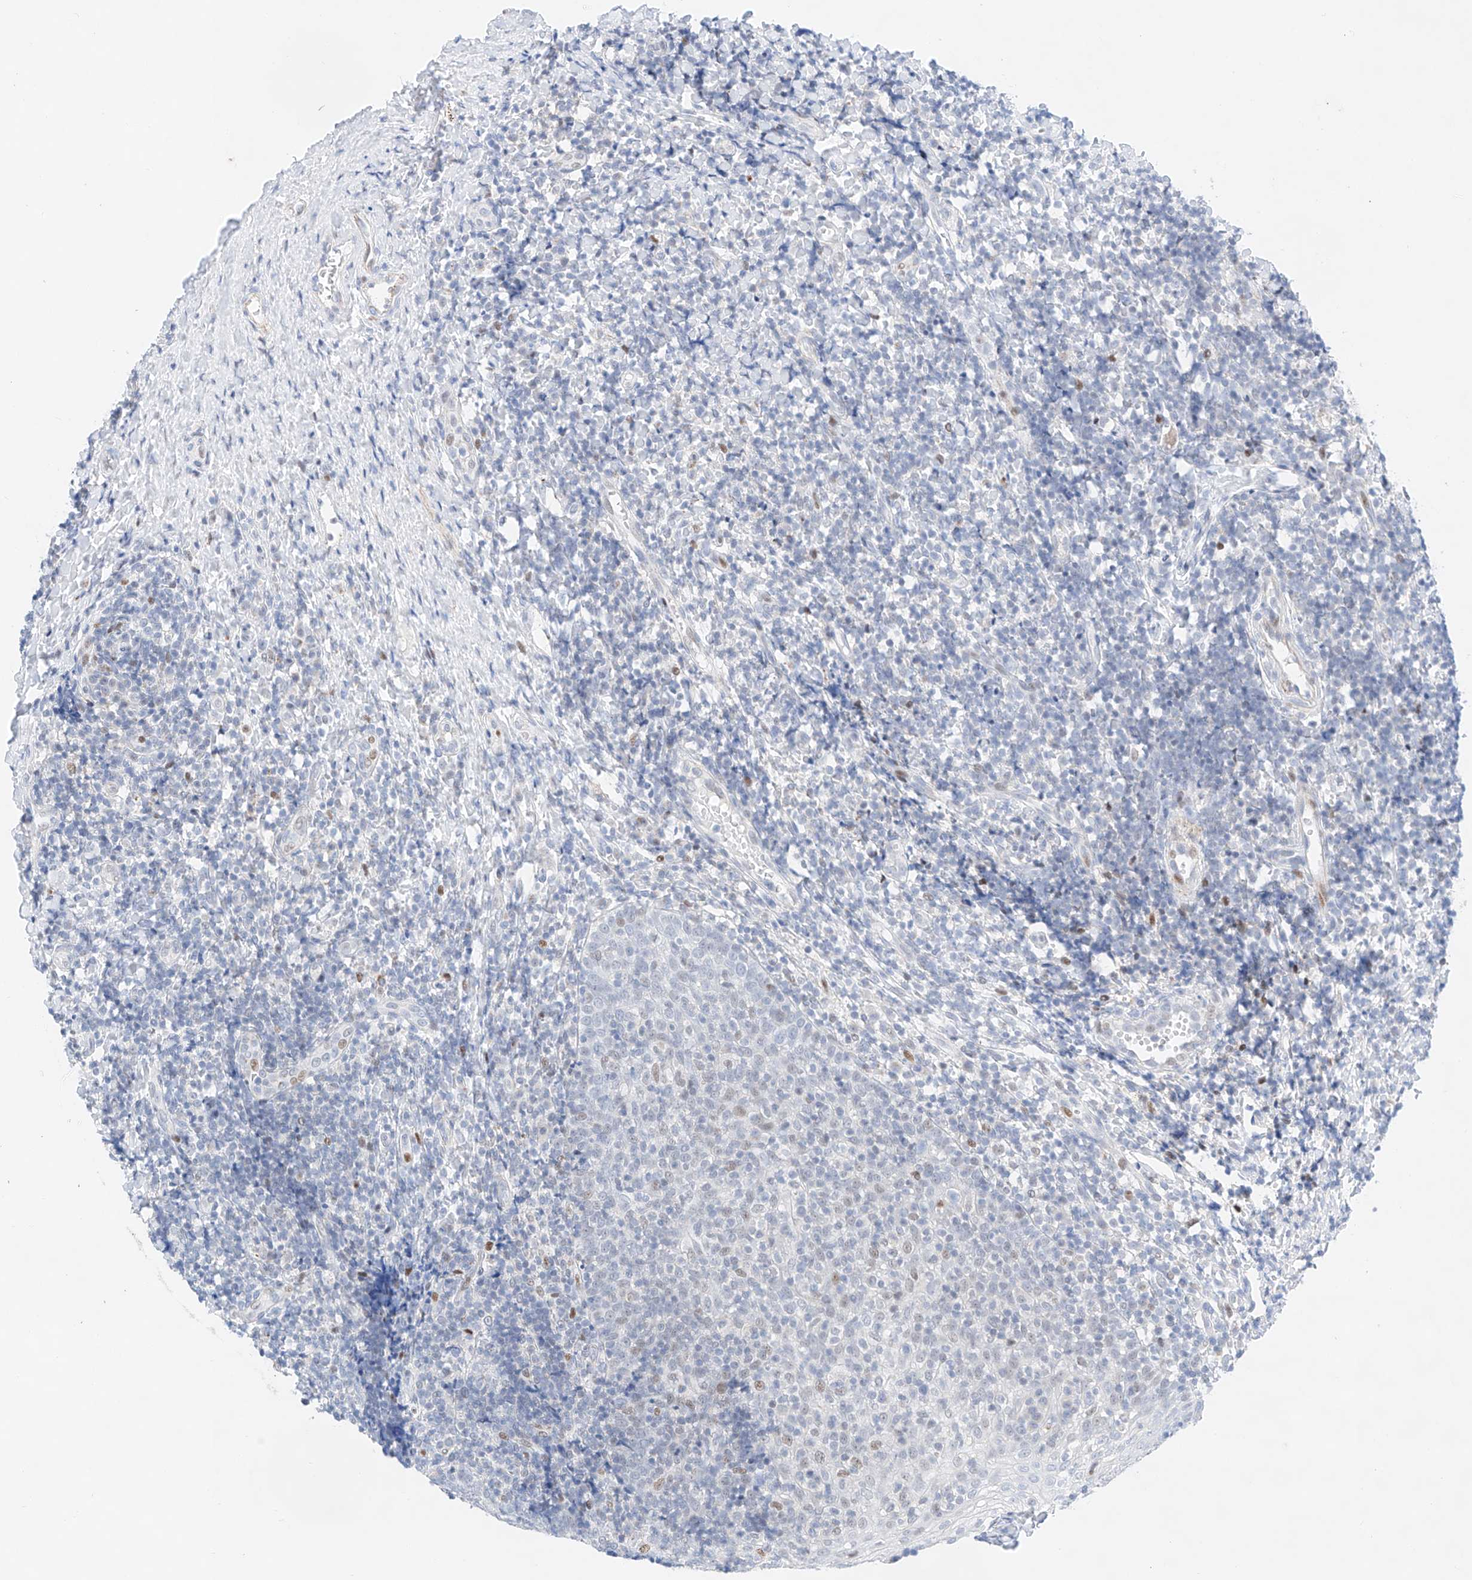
{"staining": {"intensity": "weak", "quantity": "<25%", "location": "nuclear"}, "tissue": "tonsil", "cell_type": "Germinal center cells", "image_type": "normal", "snomed": [{"axis": "morphology", "description": "Normal tissue, NOS"}, {"axis": "topography", "description": "Tonsil"}], "caption": "Human tonsil stained for a protein using IHC reveals no staining in germinal center cells.", "gene": "NT5C3B", "patient": {"sex": "female", "age": 19}}